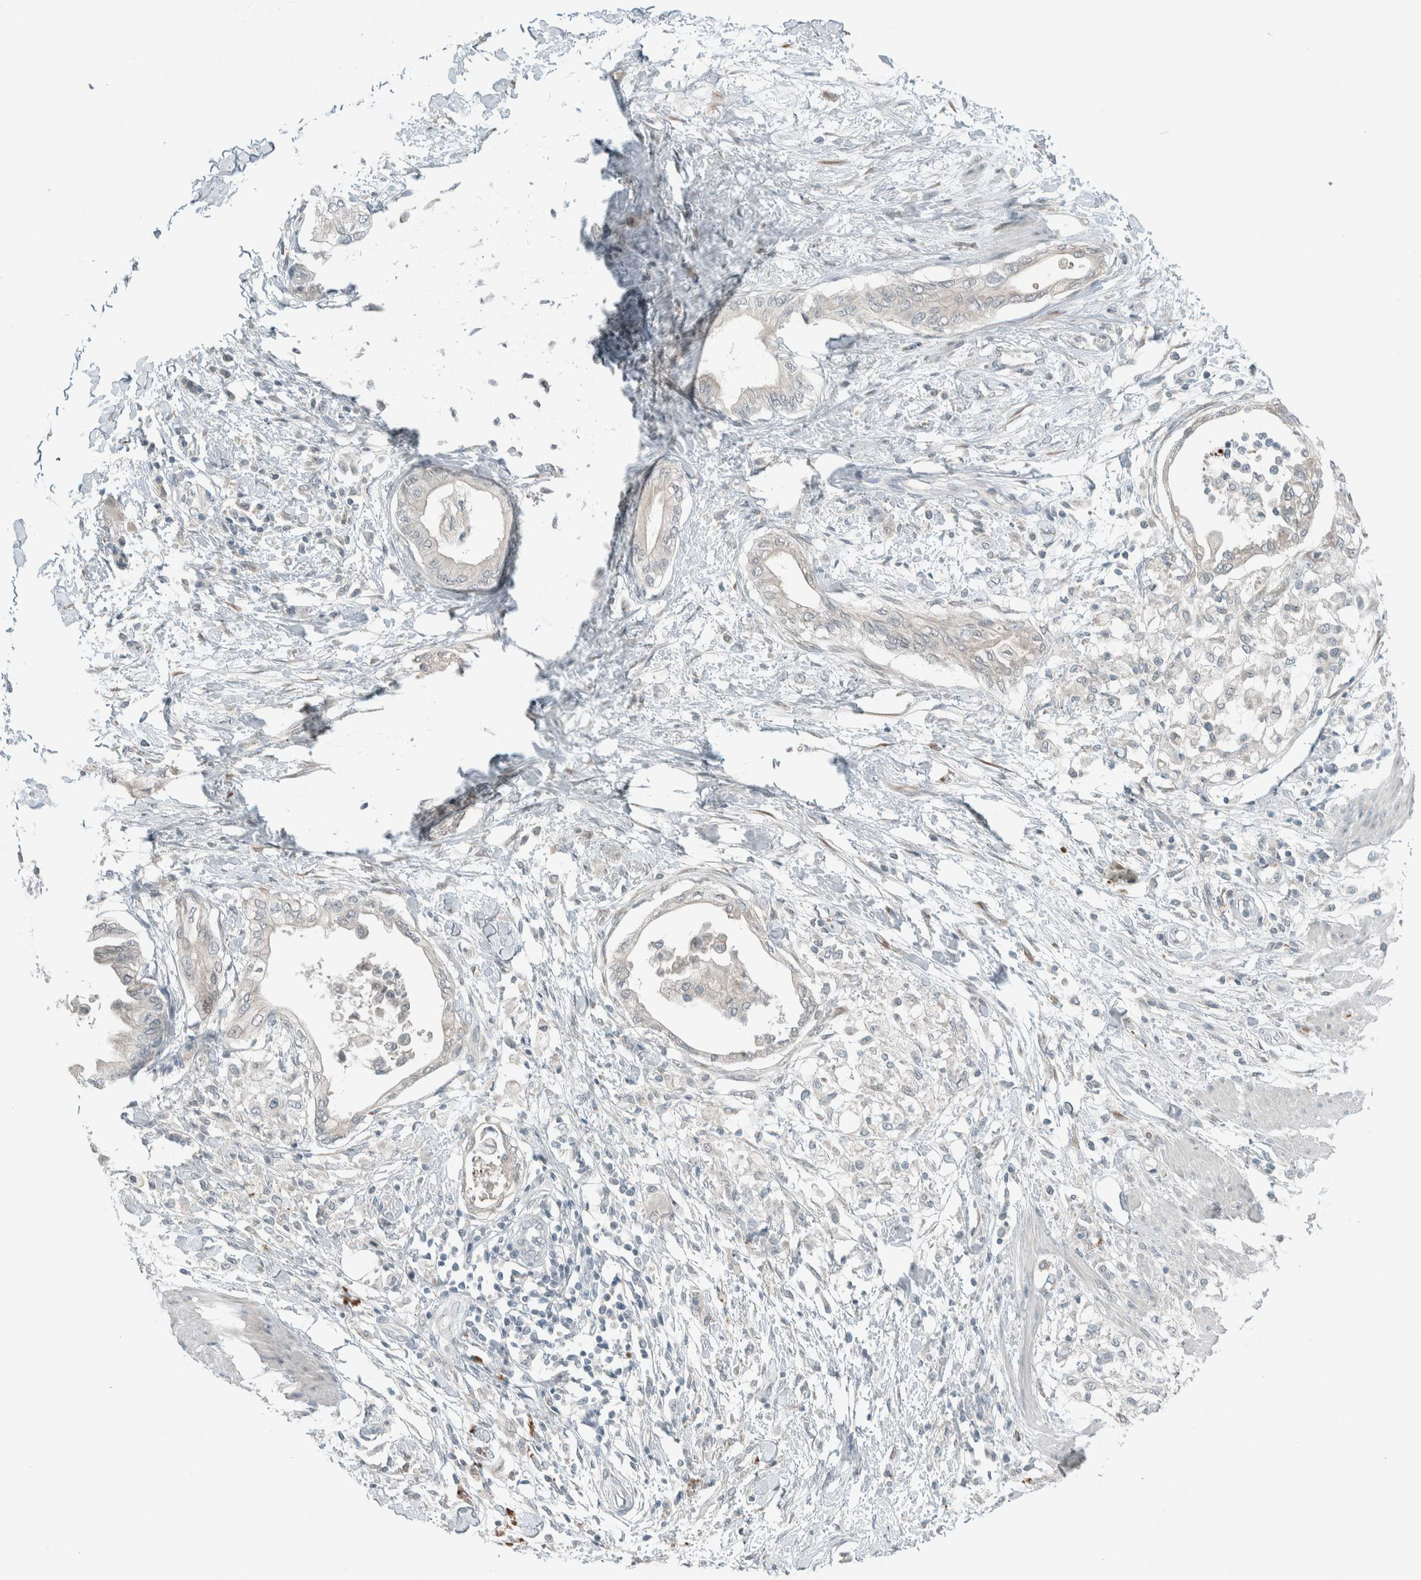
{"staining": {"intensity": "negative", "quantity": "none", "location": "none"}, "tissue": "pancreatic cancer", "cell_type": "Tumor cells", "image_type": "cancer", "snomed": [{"axis": "morphology", "description": "Normal tissue, NOS"}, {"axis": "morphology", "description": "Adenocarcinoma, NOS"}, {"axis": "topography", "description": "Pancreas"}, {"axis": "topography", "description": "Duodenum"}], "caption": "The immunohistochemistry (IHC) photomicrograph has no significant positivity in tumor cells of pancreatic cancer (adenocarcinoma) tissue.", "gene": "CERCAM", "patient": {"sex": "female", "age": 60}}